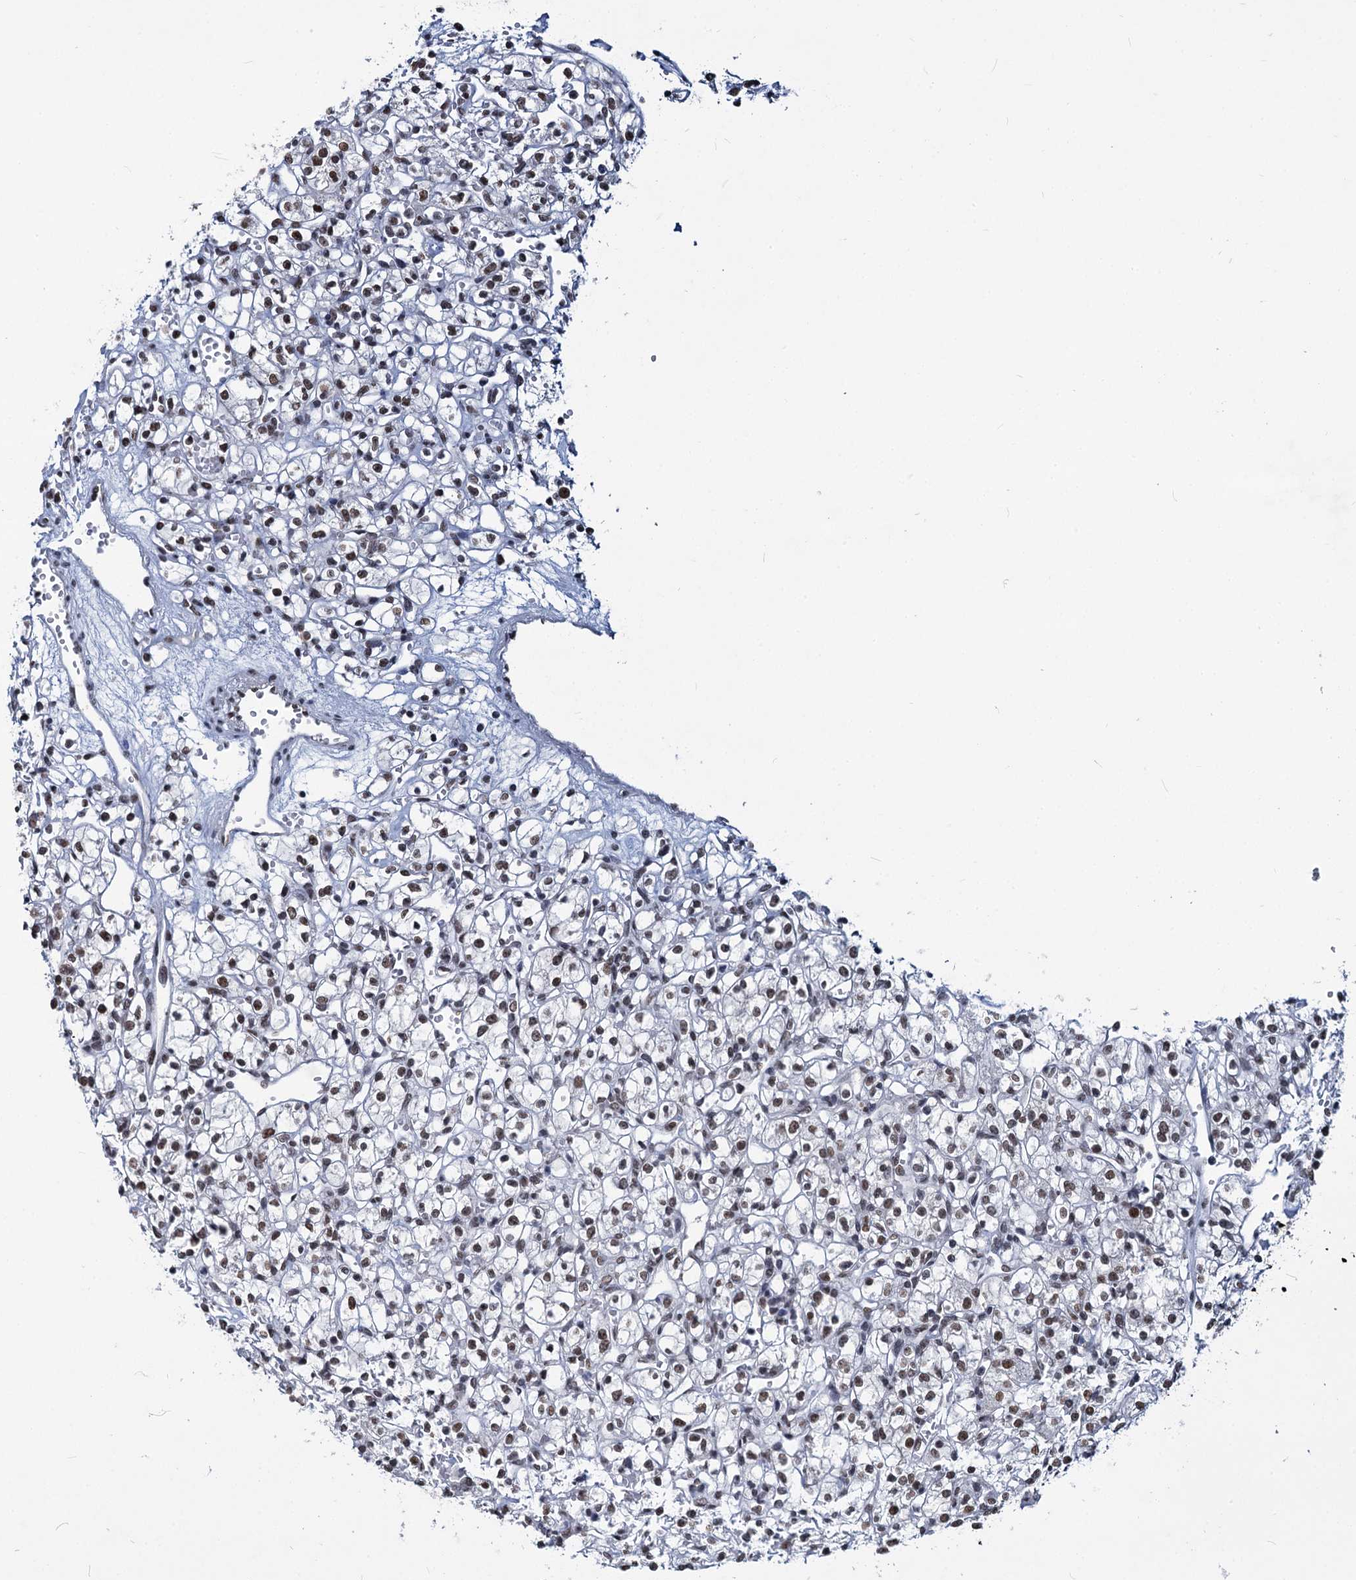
{"staining": {"intensity": "weak", "quantity": ">75%", "location": "nuclear"}, "tissue": "renal cancer", "cell_type": "Tumor cells", "image_type": "cancer", "snomed": [{"axis": "morphology", "description": "Adenocarcinoma, NOS"}, {"axis": "topography", "description": "Kidney"}], "caption": "Protein analysis of renal cancer (adenocarcinoma) tissue exhibits weak nuclear expression in approximately >75% of tumor cells.", "gene": "PARPBP", "patient": {"sex": "female", "age": 59}}